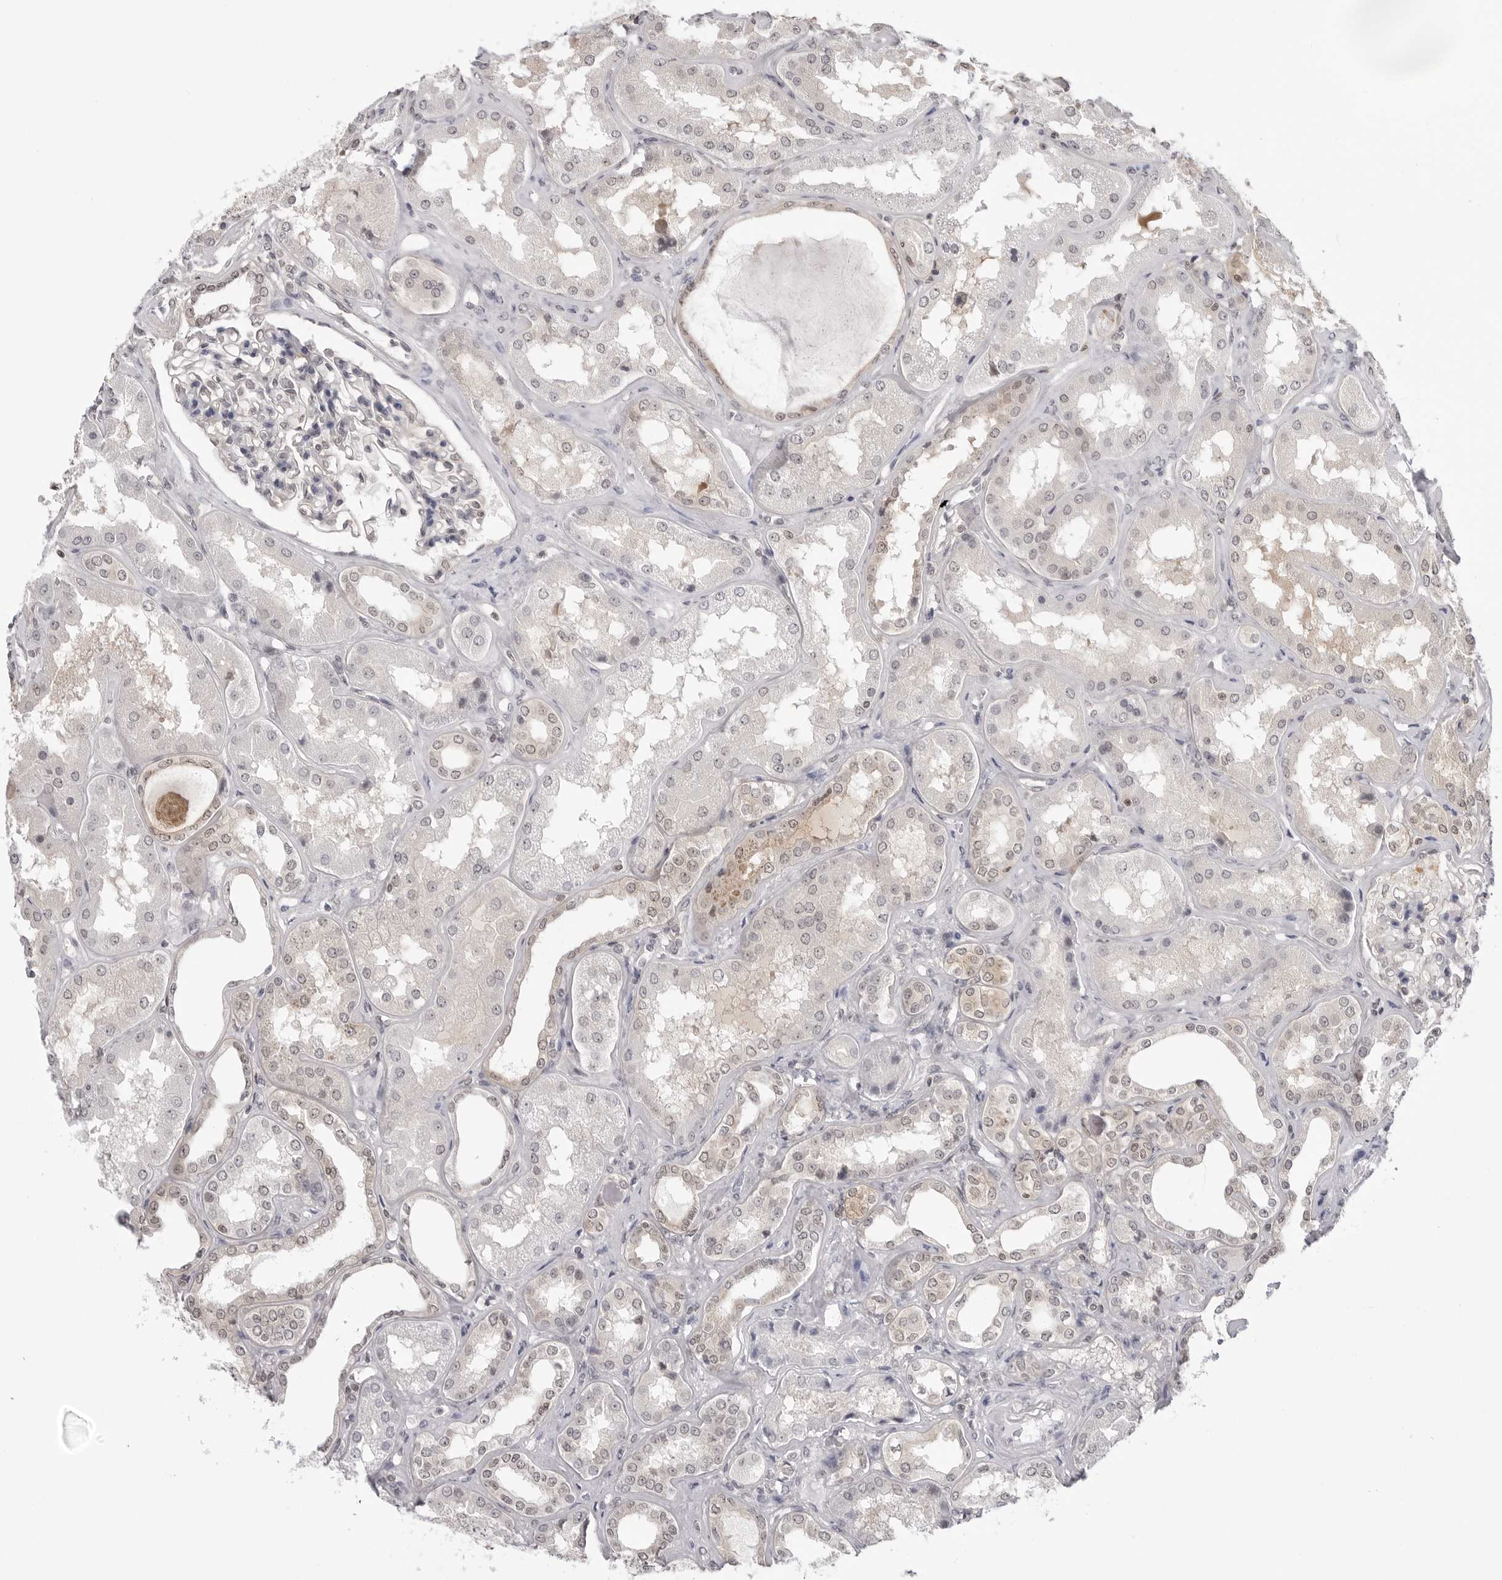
{"staining": {"intensity": "weak", "quantity": "<25%", "location": "nuclear"}, "tissue": "kidney", "cell_type": "Cells in glomeruli", "image_type": "normal", "snomed": [{"axis": "morphology", "description": "Normal tissue, NOS"}, {"axis": "topography", "description": "Kidney"}], "caption": "Cells in glomeruli are negative for protein expression in normal human kidney. The staining was performed using DAB to visualize the protein expression in brown, while the nuclei were stained in blue with hematoxylin (Magnification: 20x).", "gene": "YWHAG", "patient": {"sex": "female", "age": 56}}